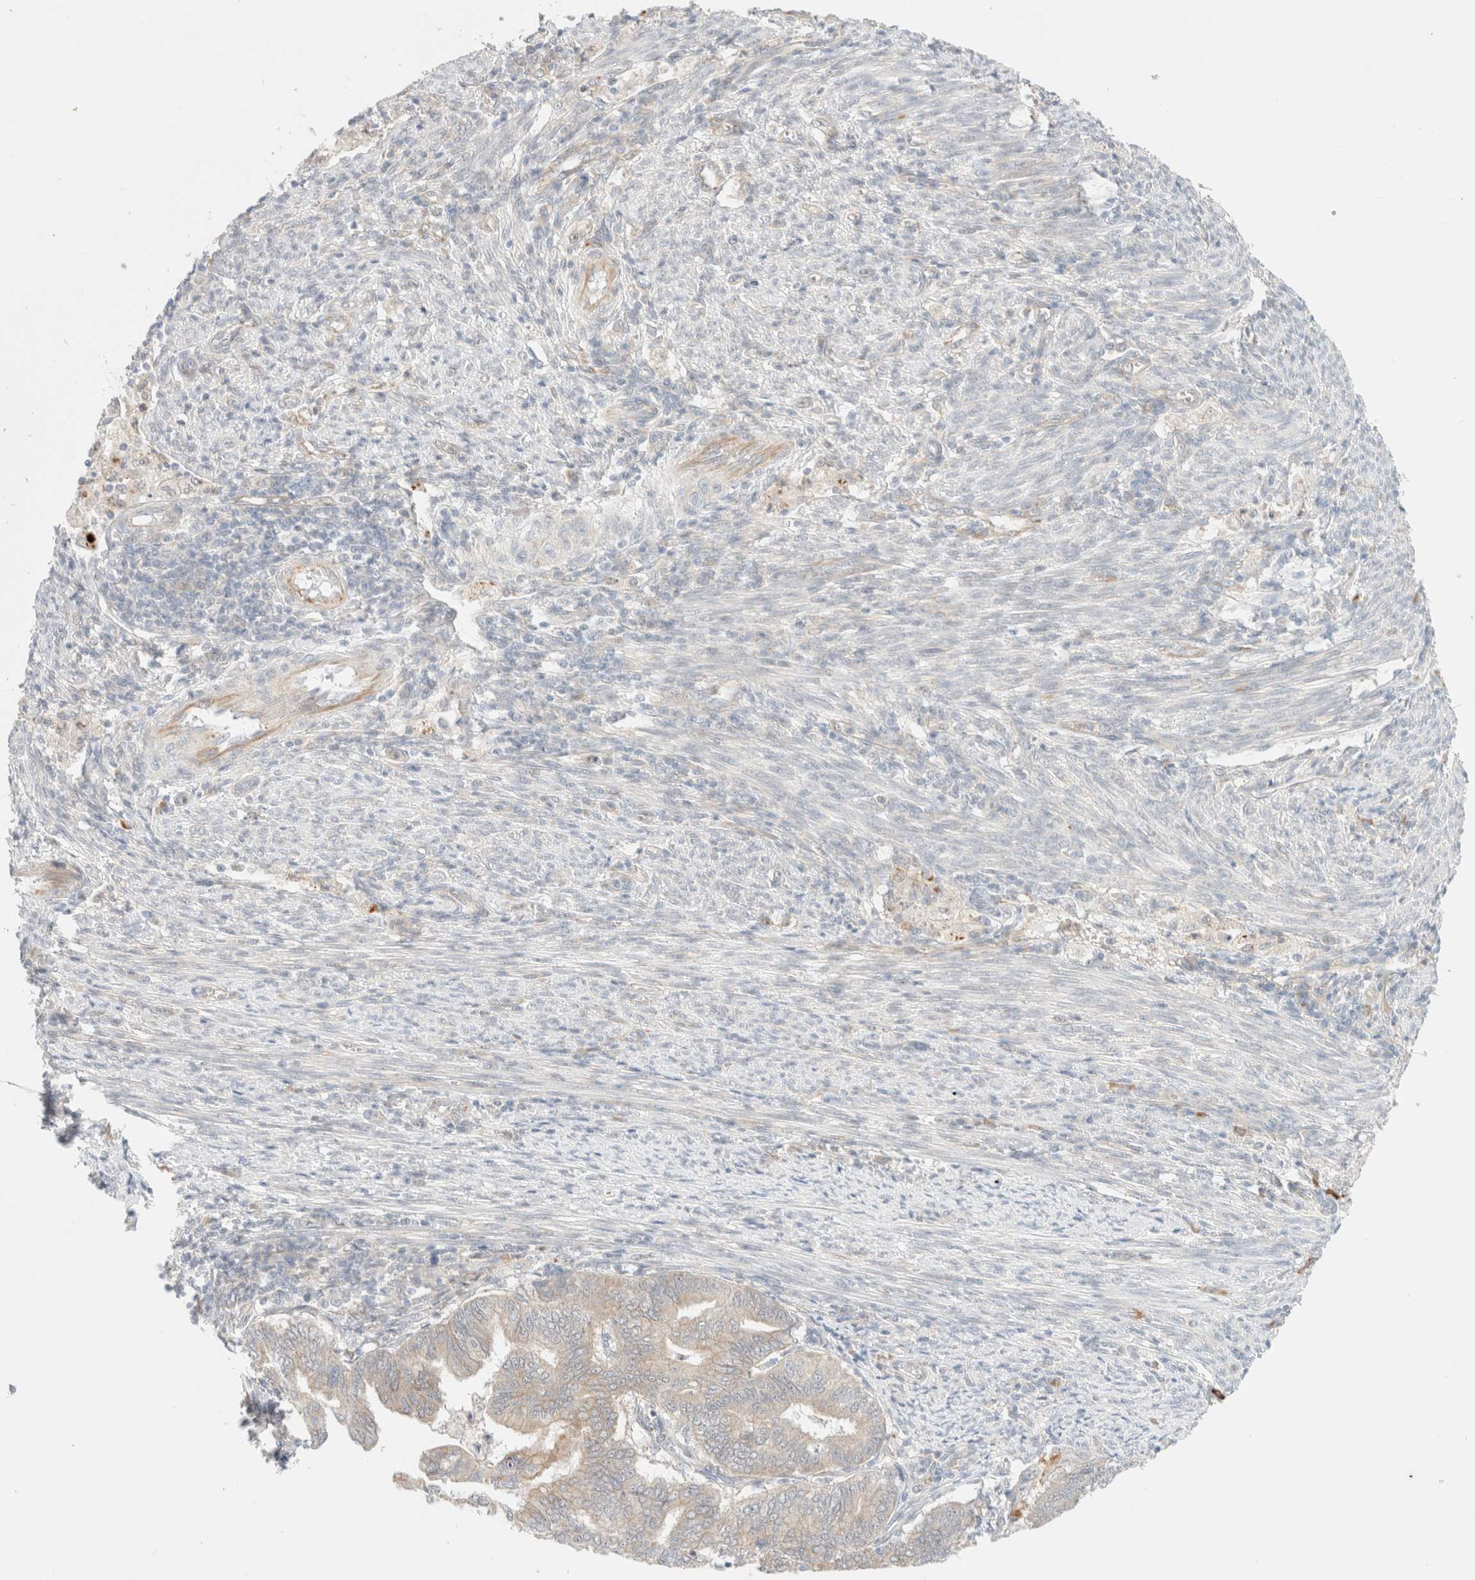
{"staining": {"intensity": "weak", "quantity": ">75%", "location": "cytoplasmic/membranous"}, "tissue": "endometrial cancer", "cell_type": "Tumor cells", "image_type": "cancer", "snomed": [{"axis": "morphology", "description": "Polyp, NOS"}, {"axis": "morphology", "description": "Adenocarcinoma, NOS"}, {"axis": "morphology", "description": "Adenoma, NOS"}, {"axis": "topography", "description": "Endometrium"}], "caption": "Immunohistochemistry image of endometrial cancer (adenoma) stained for a protein (brown), which demonstrates low levels of weak cytoplasmic/membranous expression in approximately >75% of tumor cells.", "gene": "UNC13B", "patient": {"sex": "female", "age": 79}}